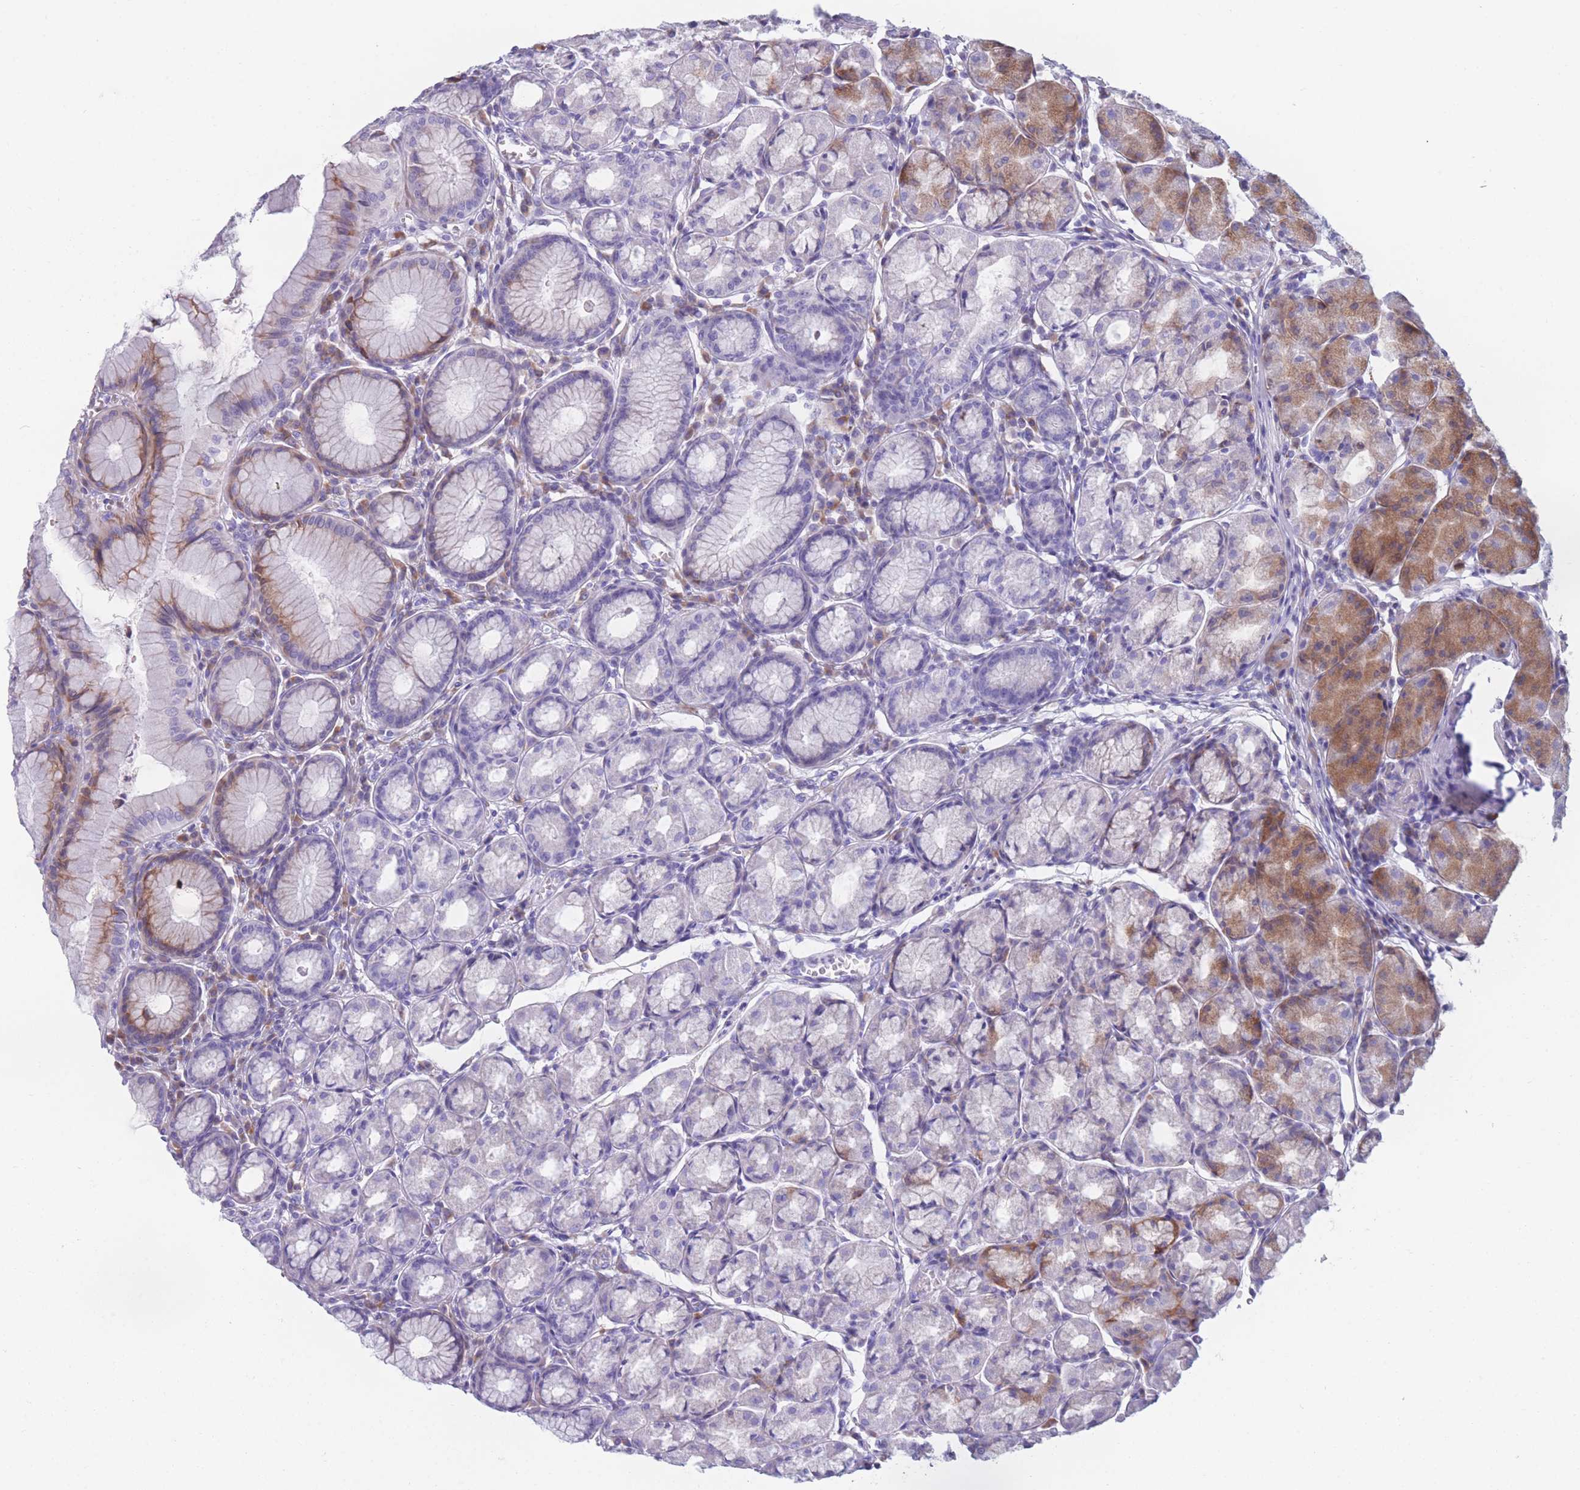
{"staining": {"intensity": "moderate", "quantity": "25%-75%", "location": "cytoplasmic/membranous"}, "tissue": "stomach", "cell_type": "Glandular cells", "image_type": "normal", "snomed": [{"axis": "morphology", "description": "Normal tissue, NOS"}, {"axis": "topography", "description": "Stomach"}], "caption": "Immunohistochemical staining of unremarkable stomach displays medium levels of moderate cytoplasmic/membranous expression in approximately 25%-75% of glandular cells.", "gene": "COL27A1", "patient": {"sex": "male", "age": 55}}